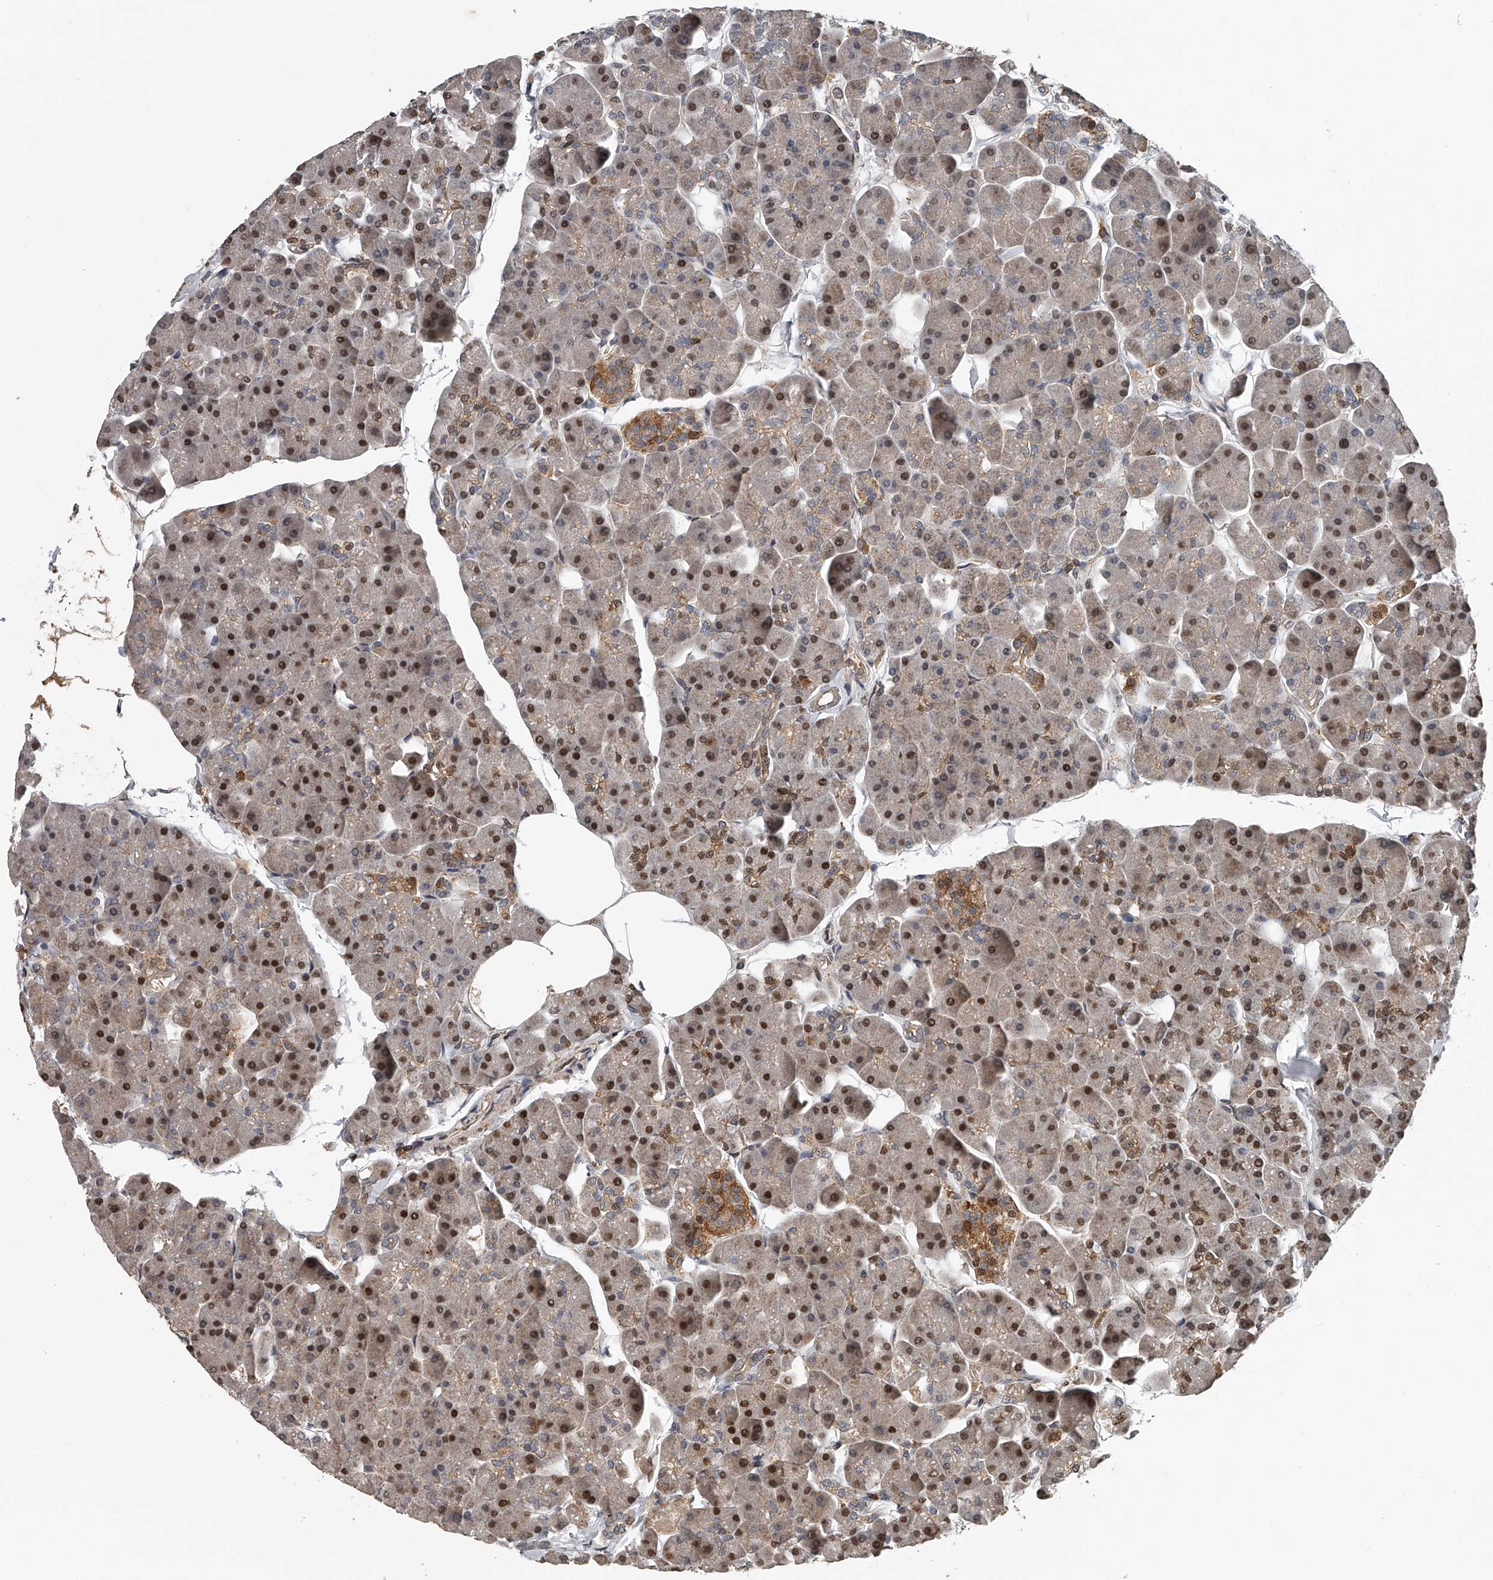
{"staining": {"intensity": "moderate", "quantity": ">75%", "location": "cytoplasmic/membranous,nuclear"}, "tissue": "pancreas", "cell_type": "Exocrine glandular cells", "image_type": "normal", "snomed": [{"axis": "morphology", "description": "Normal tissue, NOS"}, {"axis": "topography", "description": "Pancreas"}], "caption": "Immunohistochemical staining of normal pancreas exhibits >75% levels of moderate cytoplasmic/membranous,nuclear protein staining in about >75% of exocrine glandular cells. The protein of interest is shown in brown color, while the nuclei are stained blue.", "gene": "PLEKHG1", "patient": {"sex": "male", "age": 35}}